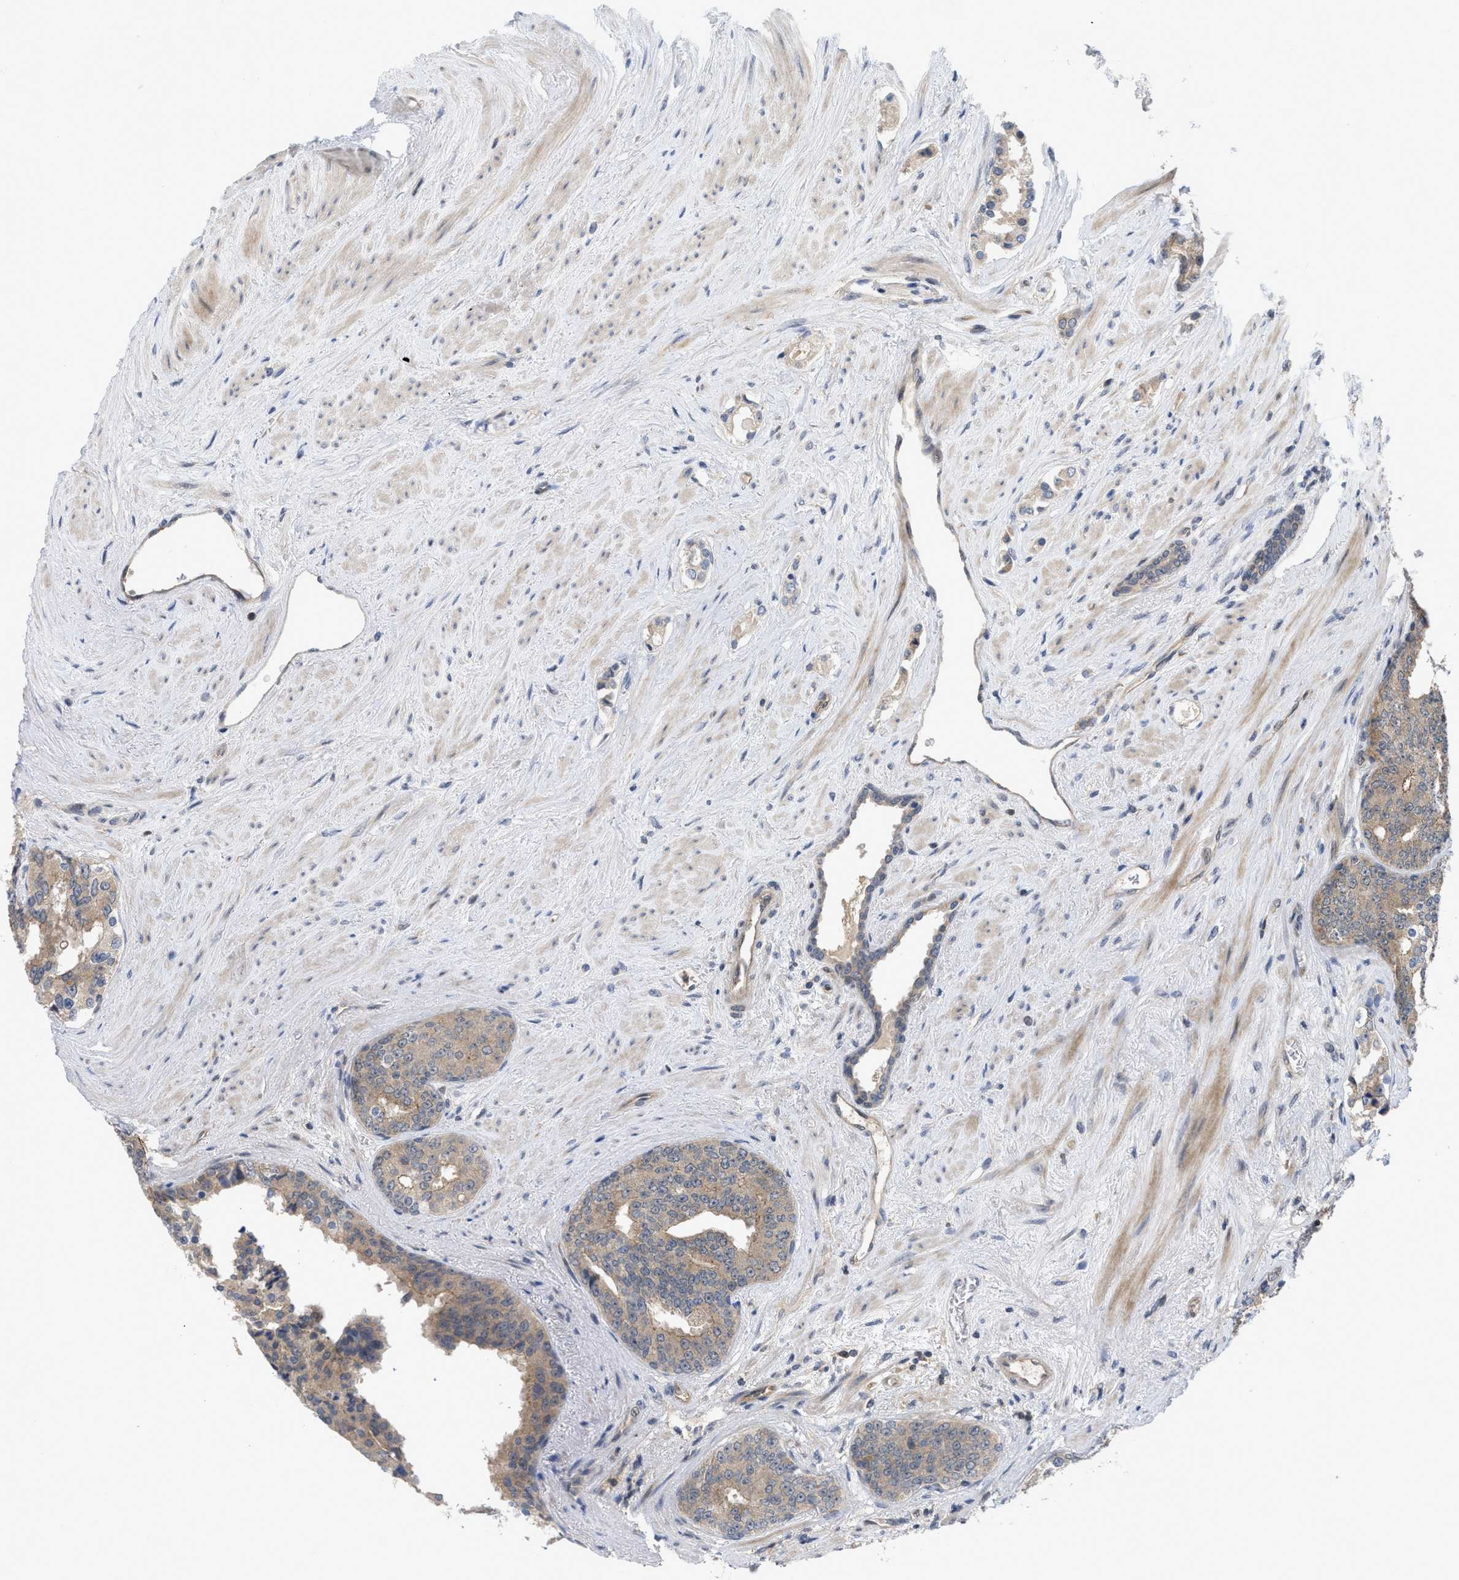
{"staining": {"intensity": "weak", "quantity": ">75%", "location": "cytoplasmic/membranous"}, "tissue": "prostate cancer", "cell_type": "Tumor cells", "image_type": "cancer", "snomed": [{"axis": "morphology", "description": "Adenocarcinoma, High grade"}, {"axis": "topography", "description": "Prostate"}], "caption": "A low amount of weak cytoplasmic/membranous staining is seen in about >75% of tumor cells in prostate adenocarcinoma (high-grade) tissue. (DAB = brown stain, brightfield microscopy at high magnification).", "gene": "LDAF1", "patient": {"sex": "male", "age": 71}}